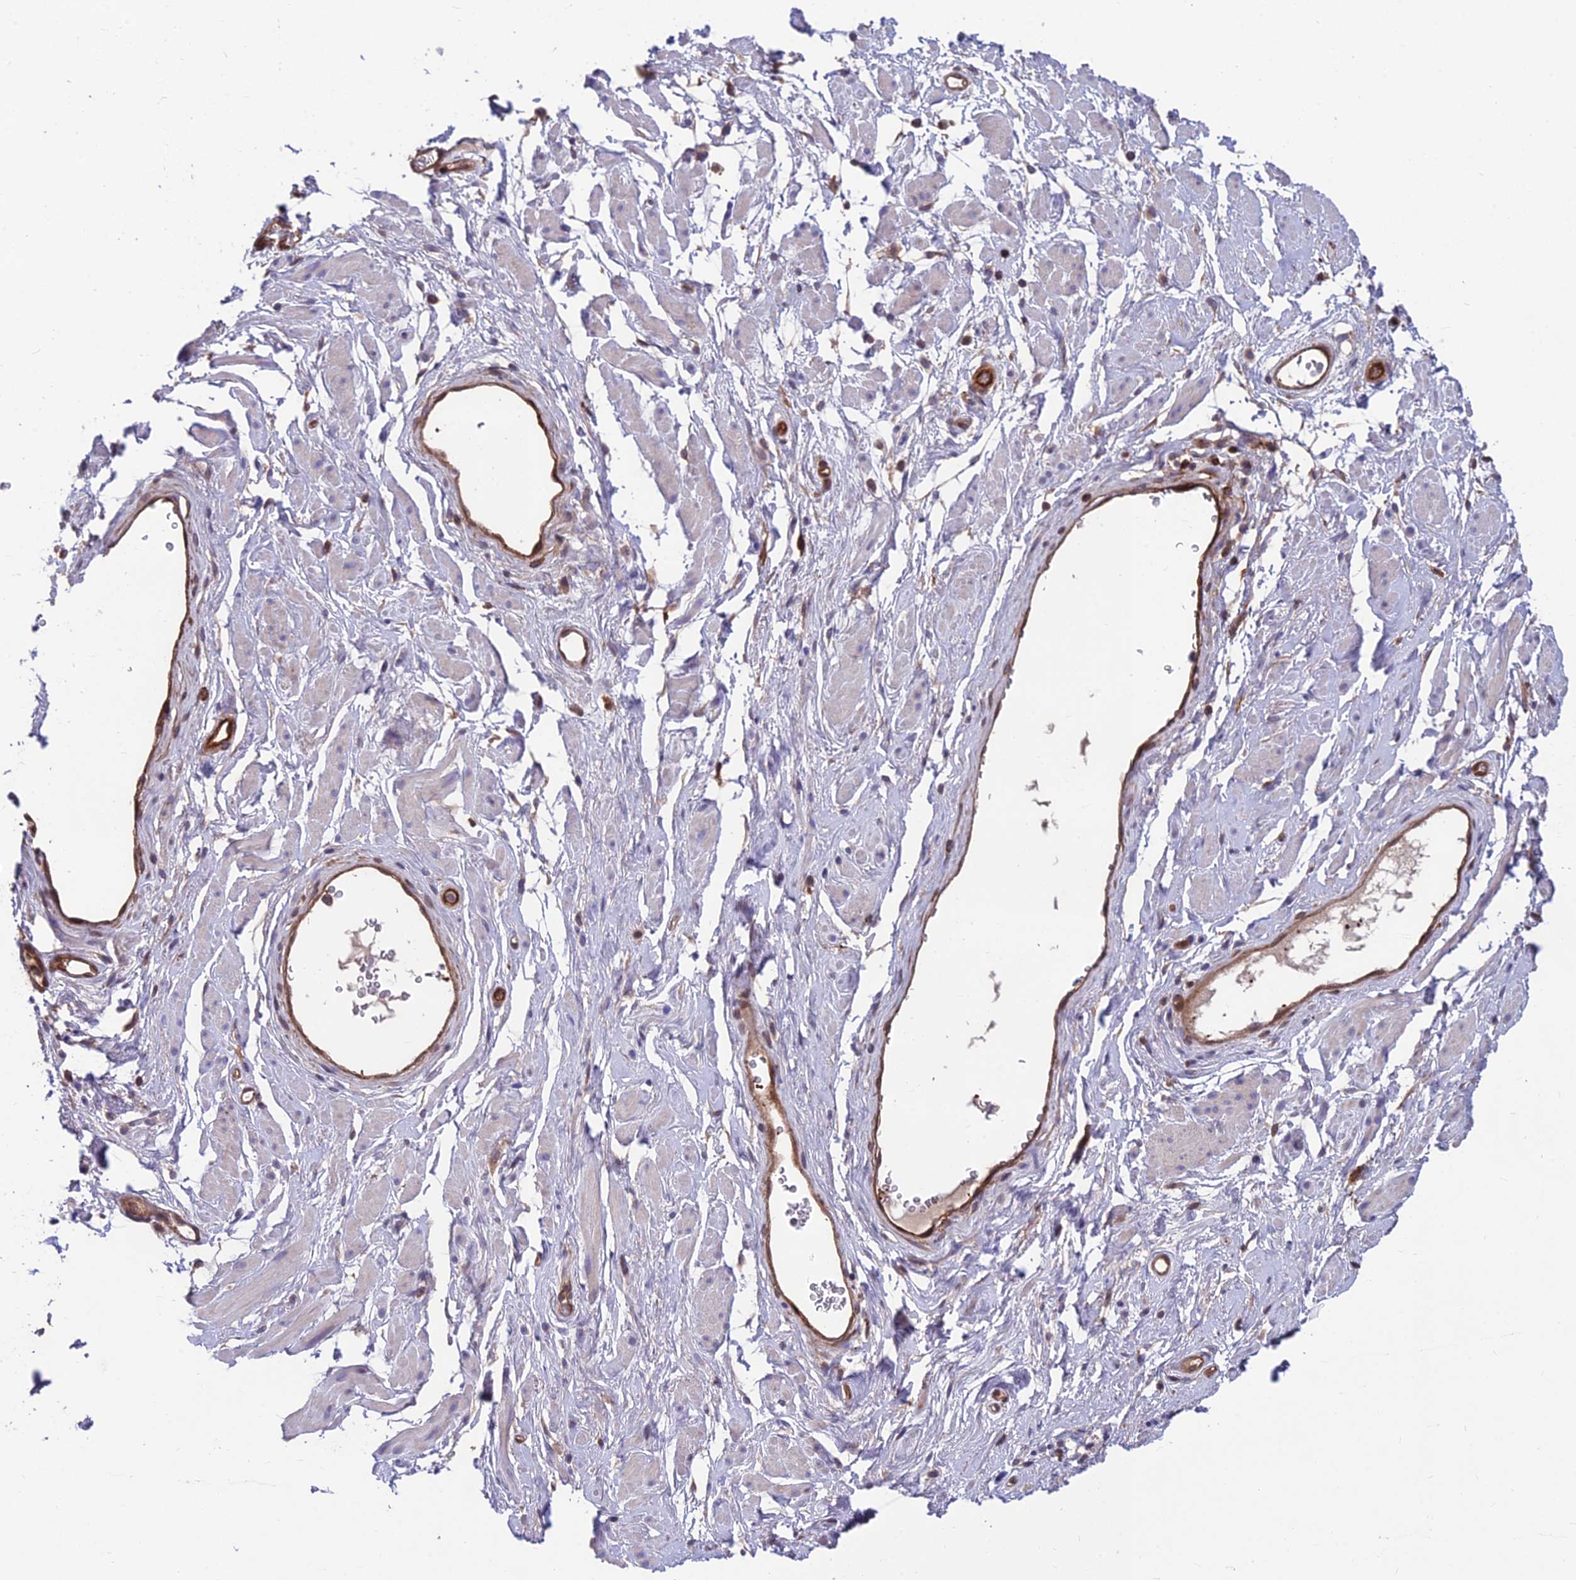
{"staining": {"intensity": "negative", "quantity": "none", "location": "none"}, "tissue": "adipose tissue", "cell_type": "Adipocytes", "image_type": "normal", "snomed": [{"axis": "morphology", "description": "Normal tissue, NOS"}, {"axis": "morphology", "description": "Adenocarcinoma, NOS"}, {"axis": "topography", "description": "Rectum"}, {"axis": "topography", "description": "Vagina"}, {"axis": "topography", "description": "Peripheral nerve tissue"}], "caption": "Adipose tissue was stained to show a protein in brown. There is no significant positivity in adipocytes. (Stains: DAB immunohistochemistry with hematoxylin counter stain, Microscopy: brightfield microscopy at high magnification).", "gene": "RTN4RL1", "patient": {"sex": "female", "age": 71}}